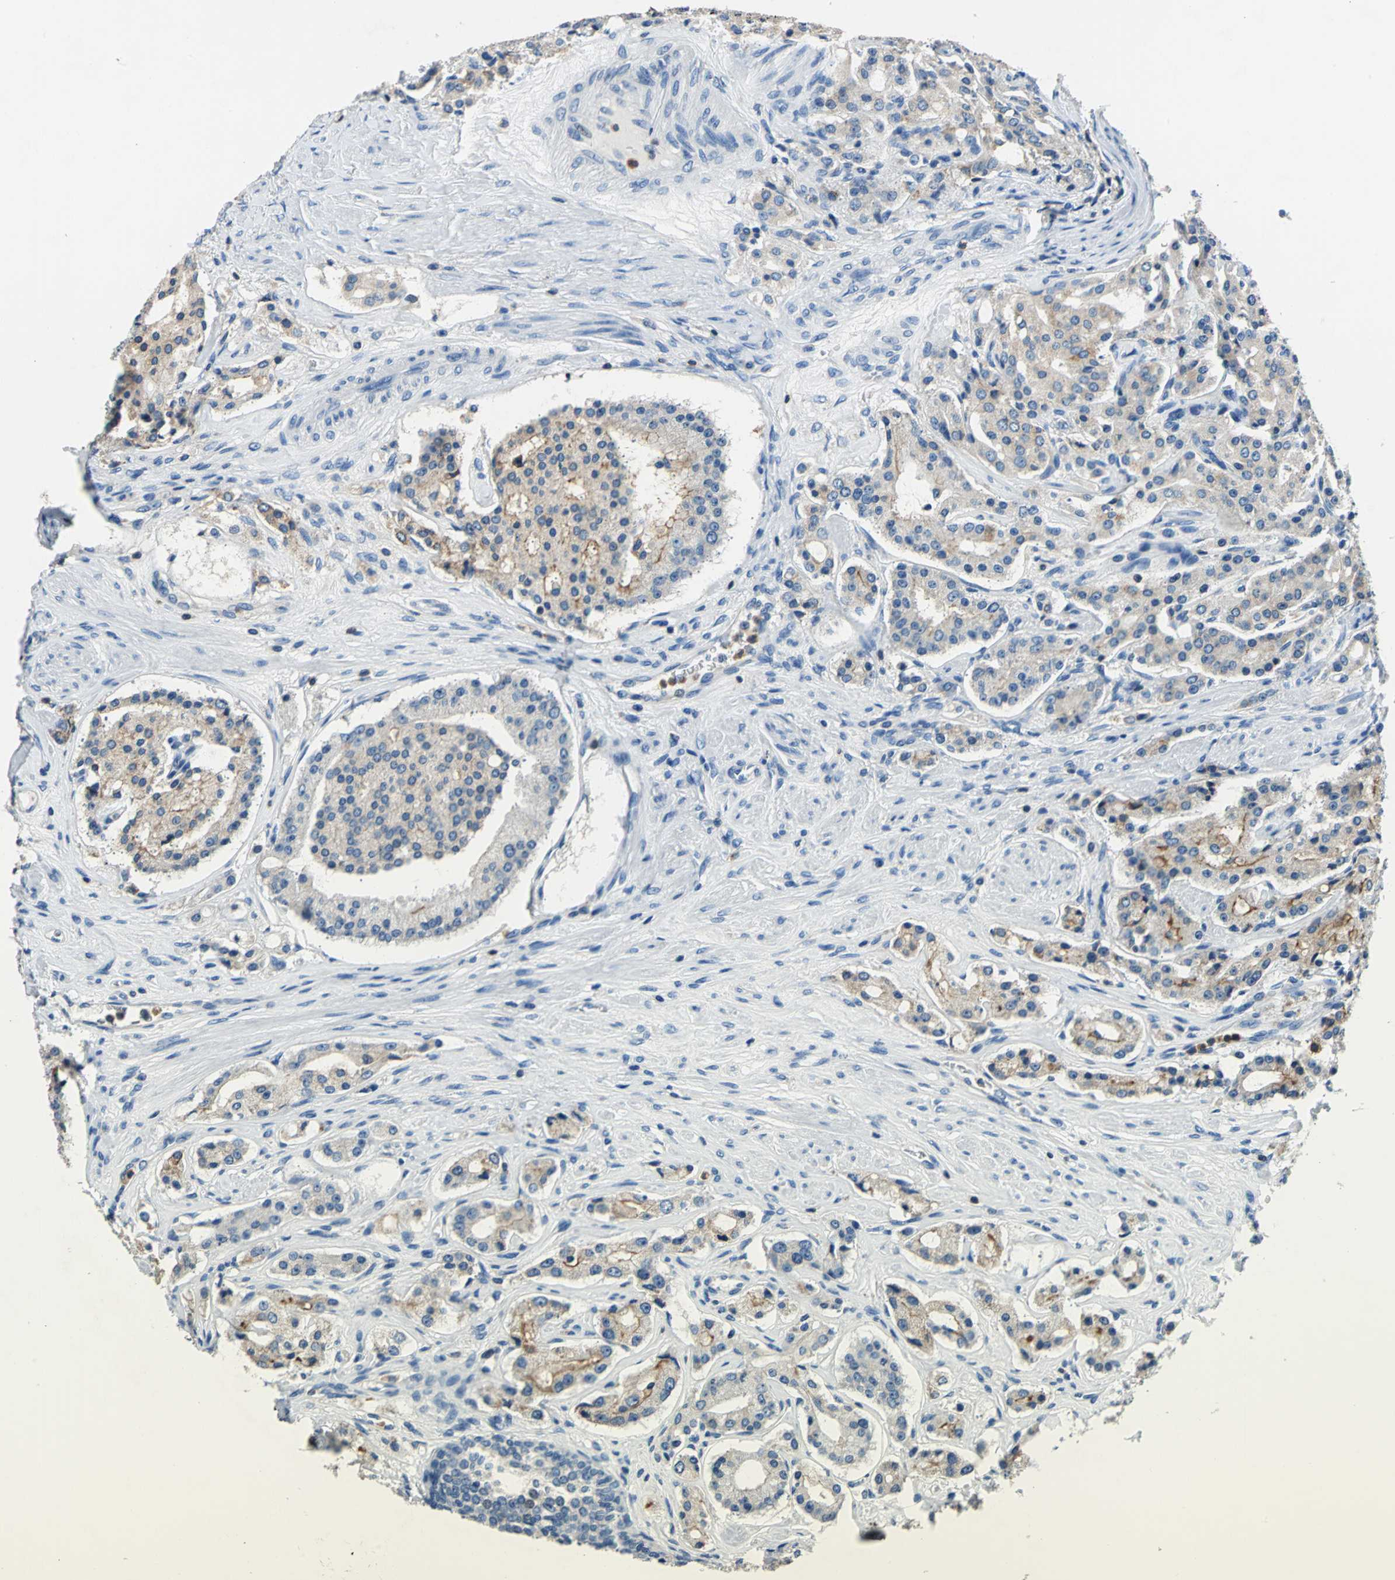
{"staining": {"intensity": "moderate", "quantity": "25%-75%", "location": "cytoplasmic/membranous"}, "tissue": "prostate cancer", "cell_type": "Tumor cells", "image_type": "cancer", "snomed": [{"axis": "morphology", "description": "Adenocarcinoma, Medium grade"}, {"axis": "topography", "description": "Prostate"}], "caption": "A medium amount of moderate cytoplasmic/membranous staining is present in about 25%-75% of tumor cells in prostate medium-grade adenocarcinoma tissue.", "gene": "SEPTIN6", "patient": {"sex": "male", "age": 72}}